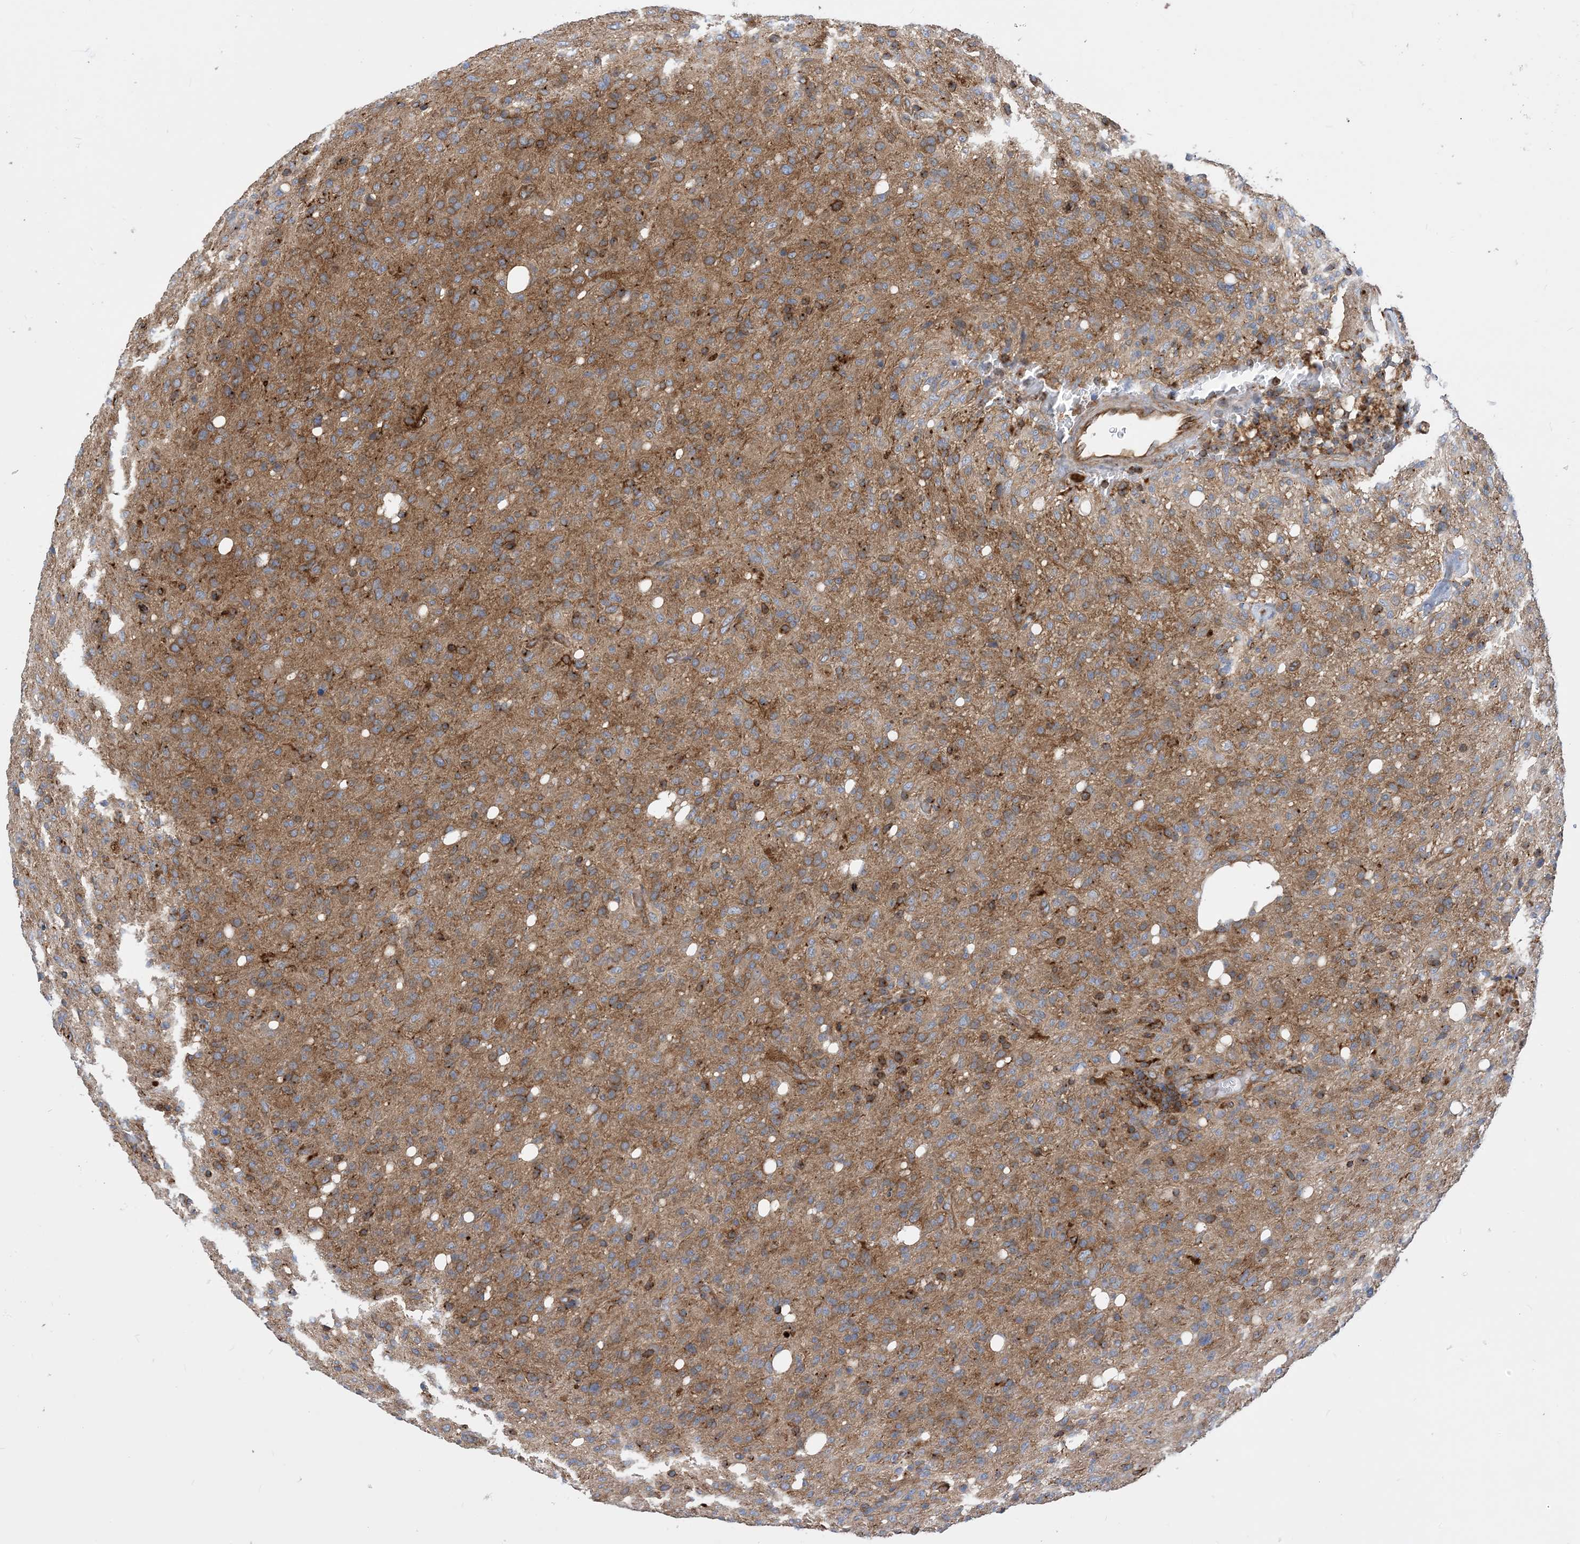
{"staining": {"intensity": "moderate", "quantity": "25%-75%", "location": "cytoplasmic/membranous"}, "tissue": "glioma", "cell_type": "Tumor cells", "image_type": "cancer", "snomed": [{"axis": "morphology", "description": "Glioma, malignant, High grade"}, {"axis": "topography", "description": "Brain"}], "caption": "Glioma tissue displays moderate cytoplasmic/membranous staining in about 25%-75% of tumor cells Nuclei are stained in blue.", "gene": "DYNC1LI1", "patient": {"sex": "female", "age": 57}}